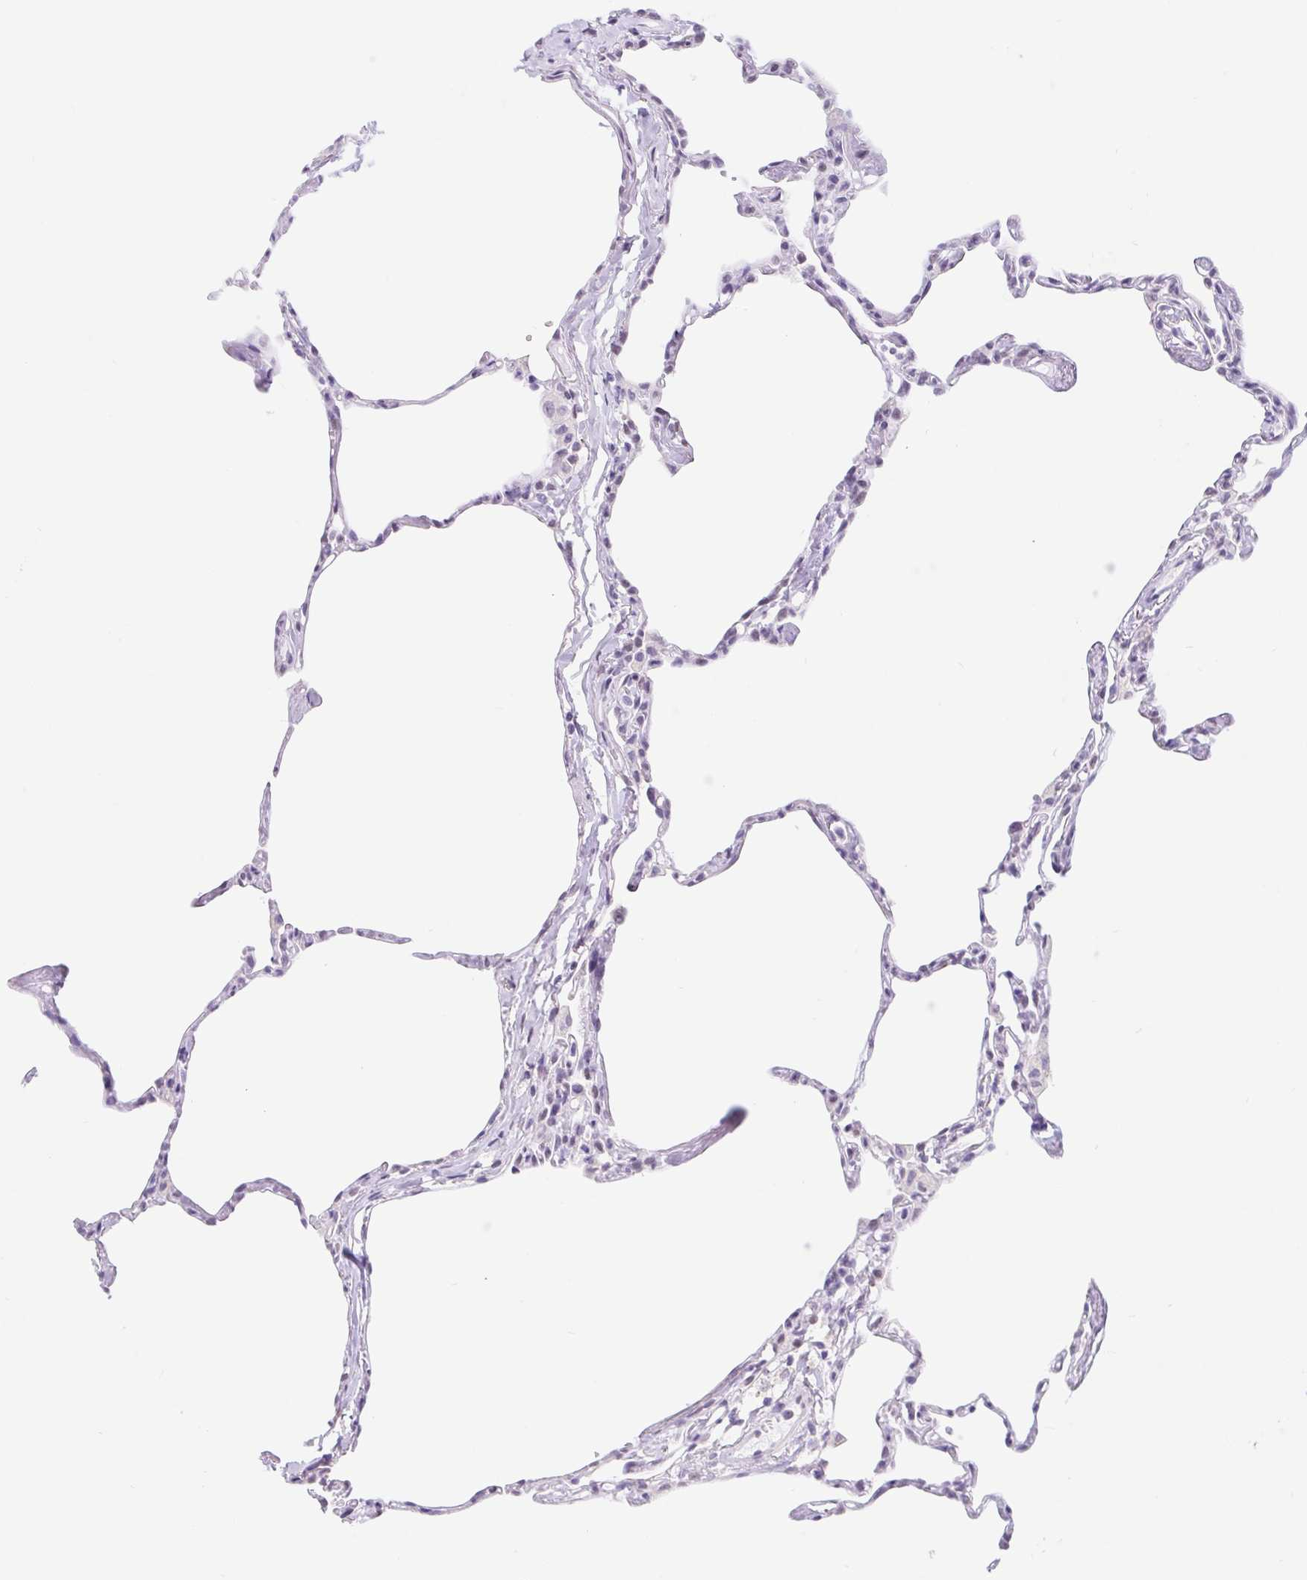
{"staining": {"intensity": "negative", "quantity": "none", "location": "none"}, "tissue": "lung", "cell_type": "Alveolar cells", "image_type": "normal", "snomed": [{"axis": "morphology", "description": "Normal tissue, NOS"}, {"axis": "topography", "description": "Lung"}], "caption": "This is an immunohistochemistry image of unremarkable lung. There is no staining in alveolar cells.", "gene": "CAND1", "patient": {"sex": "male", "age": 65}}